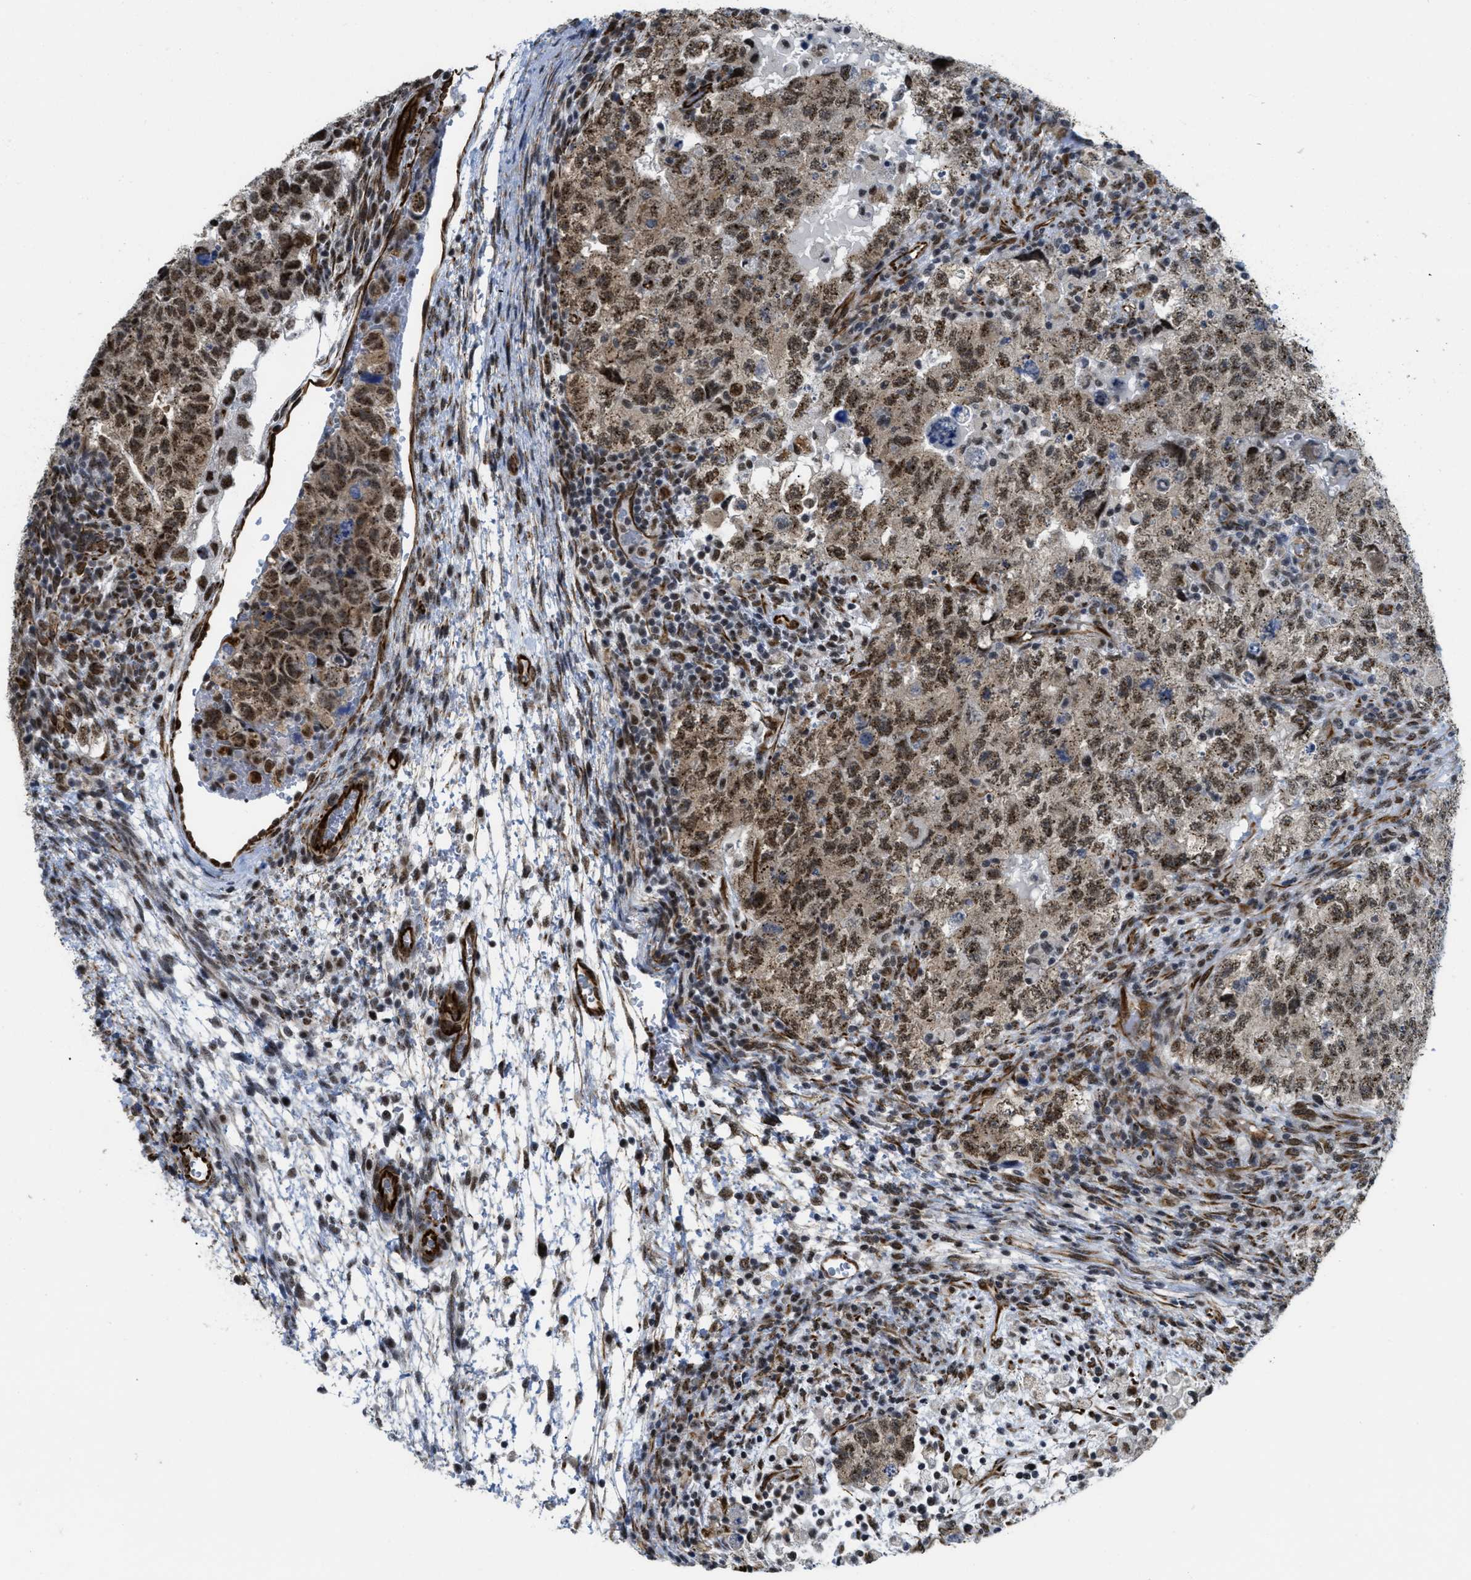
{"staining": {"intensity": "moderate", "quantity": ">75%", "location": "nuclear"}, "tissue": "testis cancer", "cell_type": "Tumor cells", "image_type": "cancer", "snomed": [{"axis": "morphology", "description": "Carcinoma, Embryonal, NOS"}, {"axis": "topography", "description": "Testis"}], "caption": "A photomicrograph of testis cancer stained for a protein demonstrates moderate nuclear brown staining in tumor cells.", "gene": "LRRC8B", "patient": {"sex": "male", "age": 36}}